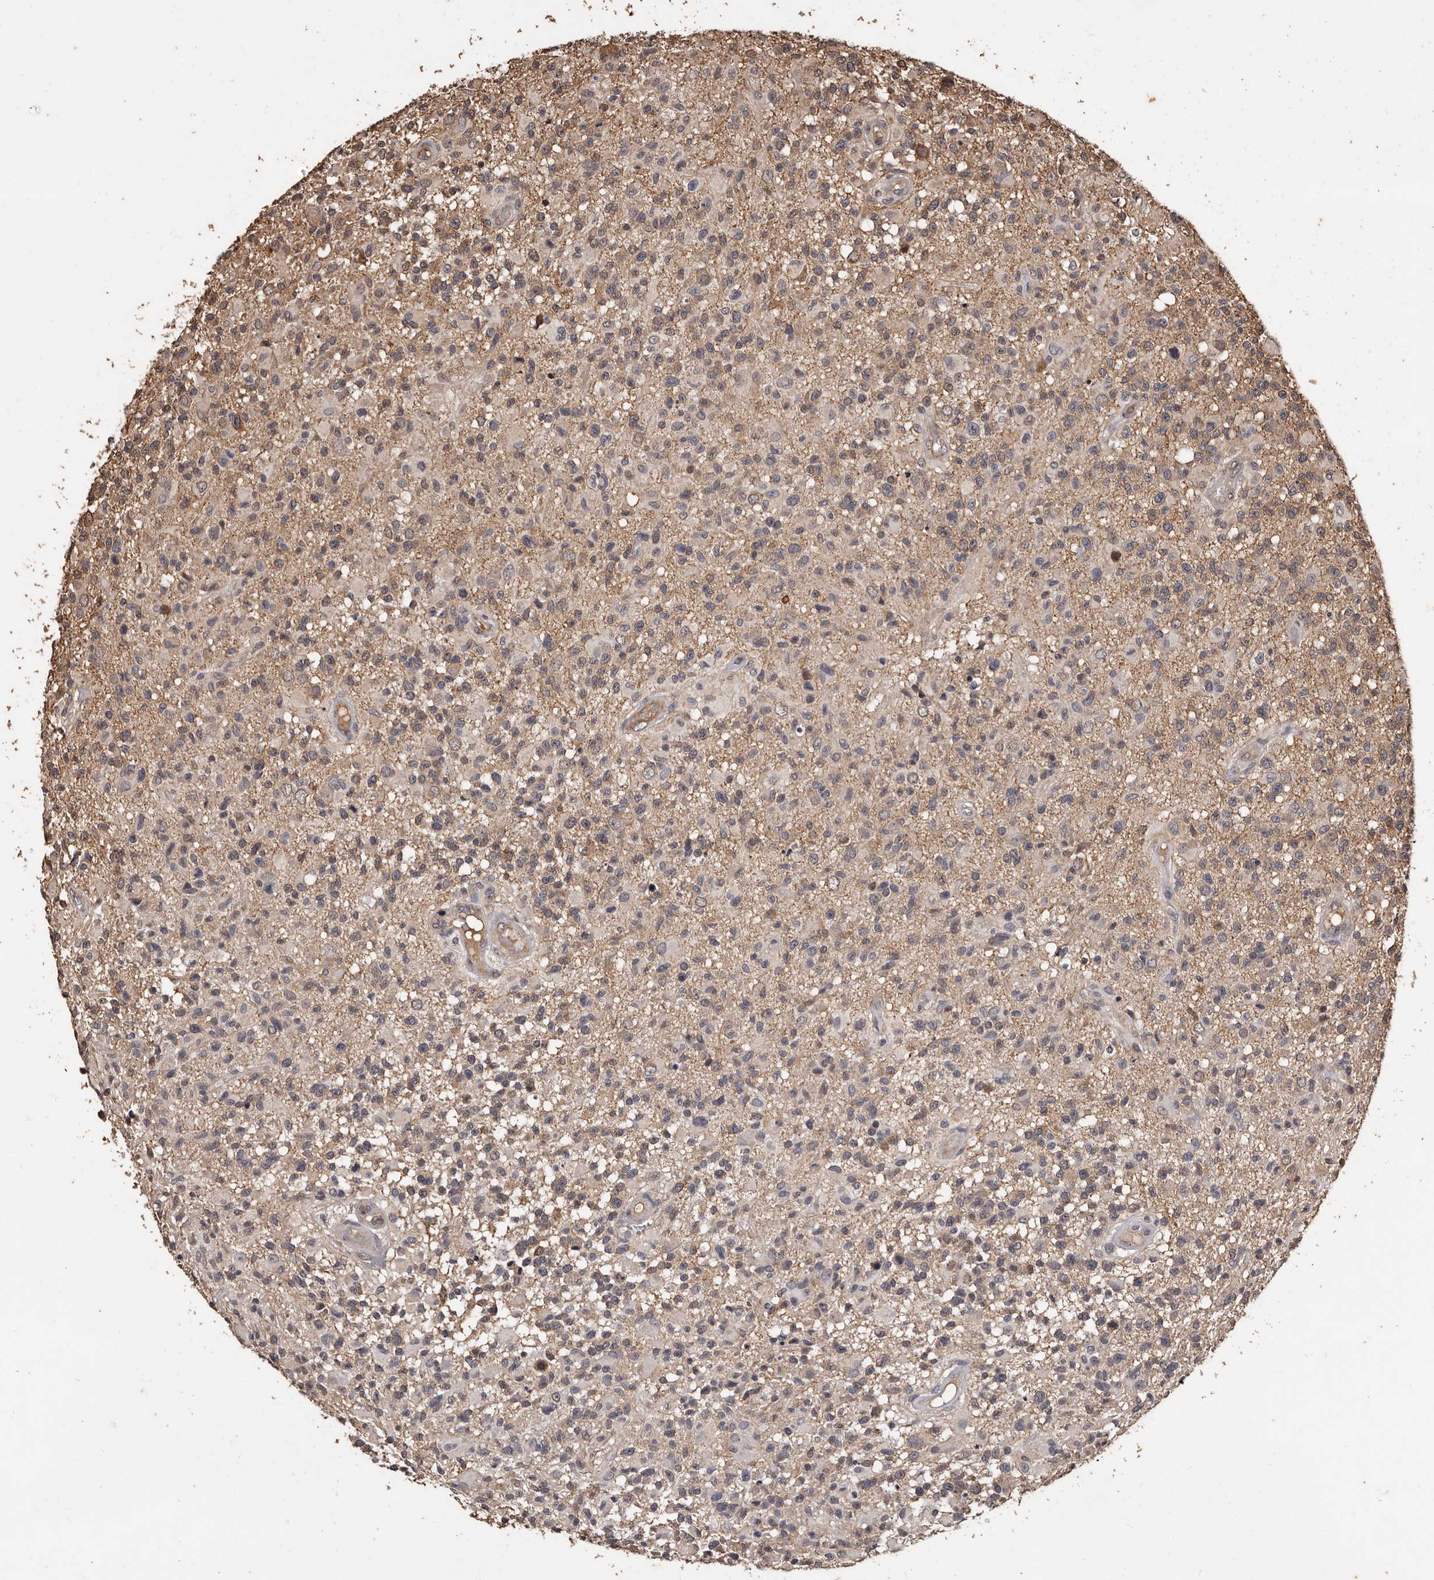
{"staining": {"intensity": "weak", "quantity": ">75%", "location": "cytoplasmic/membranous"}, "tissue": "glioma", "cell_type": "Tumor cells", "image_type": "cancer", "snomed": [{"axis": "morphology", "description": "Glioma, malignant, High grade"}, {"axis": "morphology", "description": "Glioblastoma, NOS"}, {"axis": "topography", "description": "Brain"}], "caption": "A low amount of weak cytoplasmic/membranous positivity is seen in about >75% of tumor cells in glioma tissue. (Stains: DAB in brown, nuclei in blue, Microscopy: brightfield microscopy at high magnification).", "gene": "NAV1", "patient": {"sex": "male", "age": 60}}